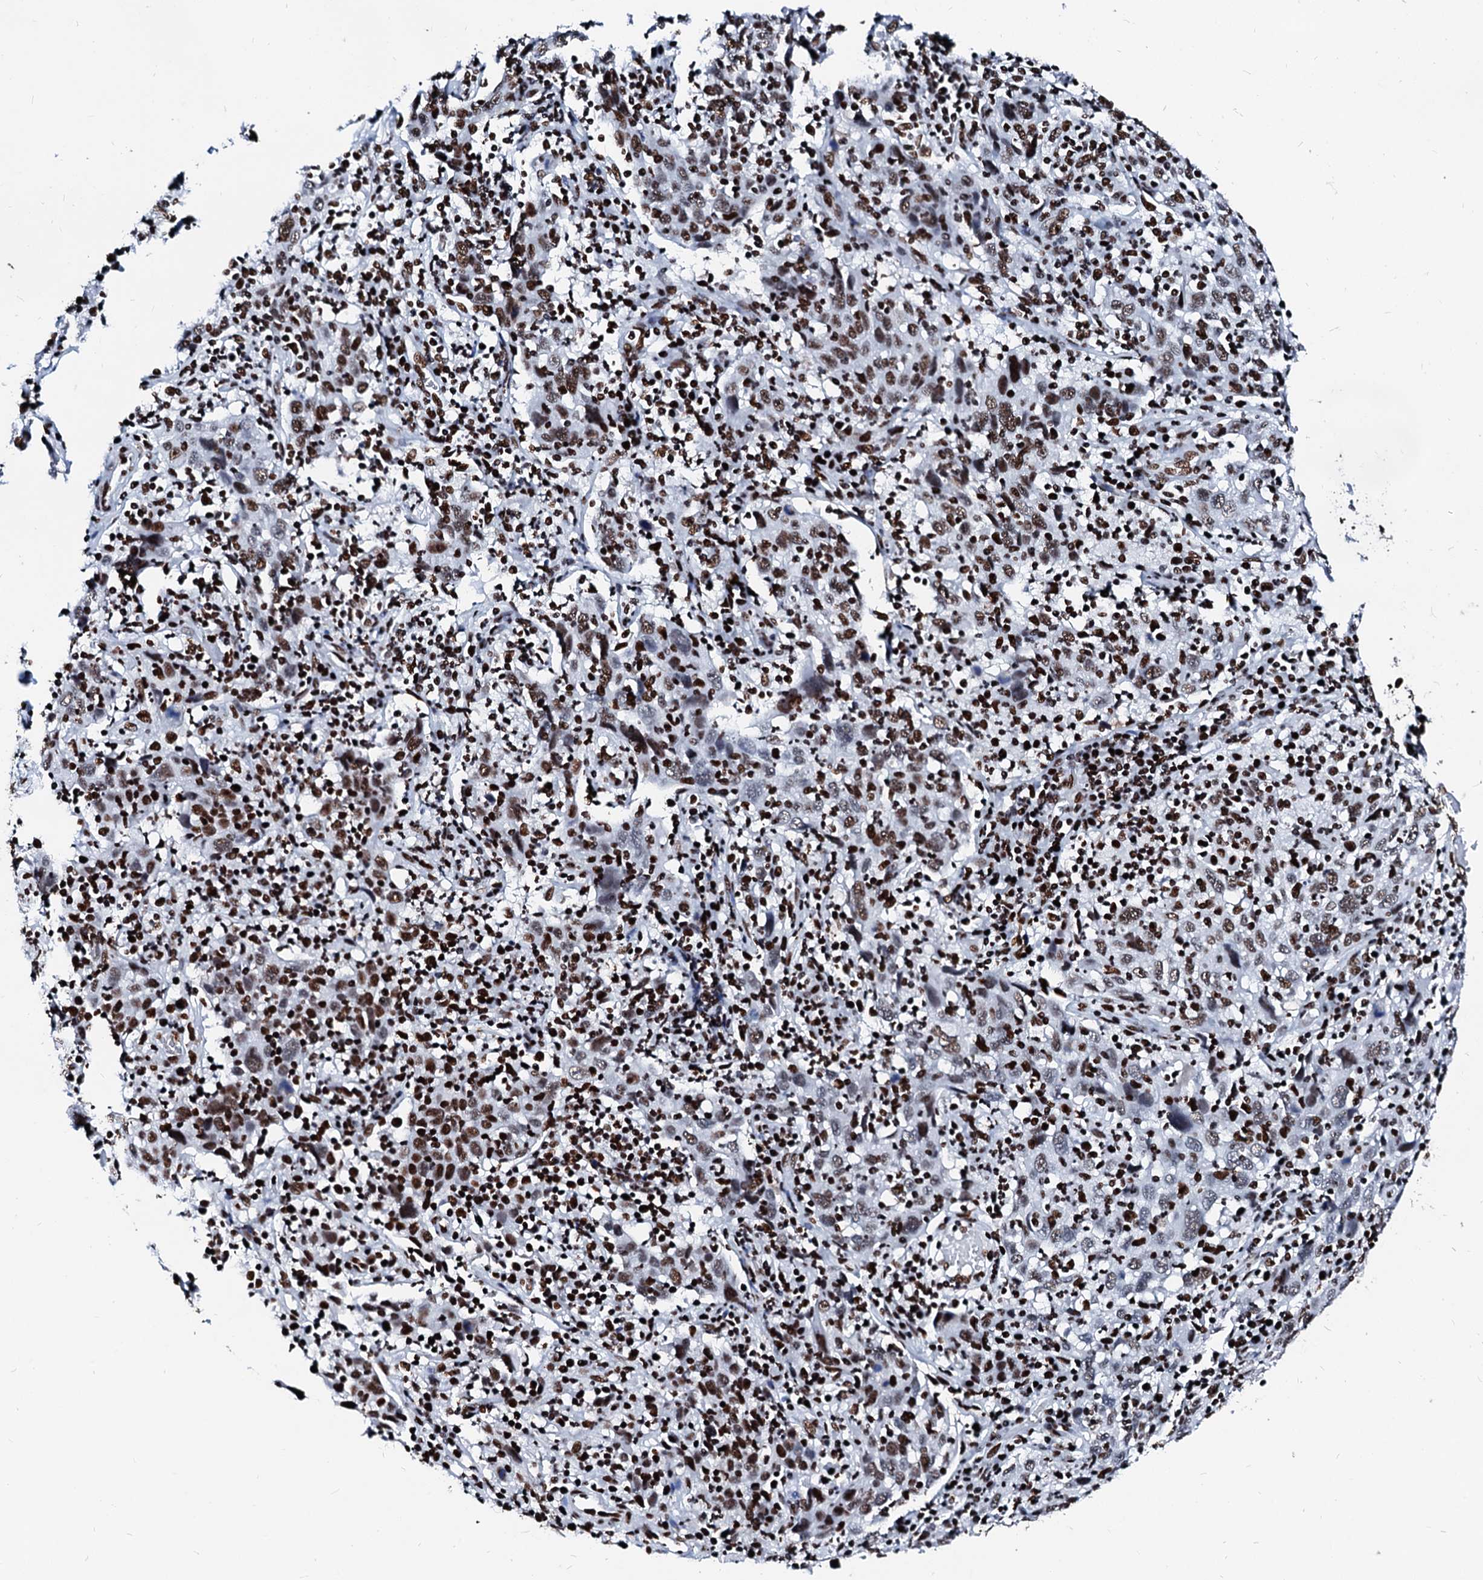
{"staining": {"intensity": "moderate", "quantity": ">75%", "location": "nuclear"}, "tissue": "cervical cancer", "cell_type": "Tumor cells", "image_type": "cancer", "snomed": [{"axis": "morphology", "description": "Squamous cell carcinoma, NOS"}, {"axis": "topography", "description": "Cervix"}], "caption": "Immunohistochemical staining of squamous cell carcinoma (cervical) displays medium levels of moderate nuclear protein positivity in approximately >75% of tumor cells.", "gene": "RALY", "patient": {"sex": "female", "age": 46}}